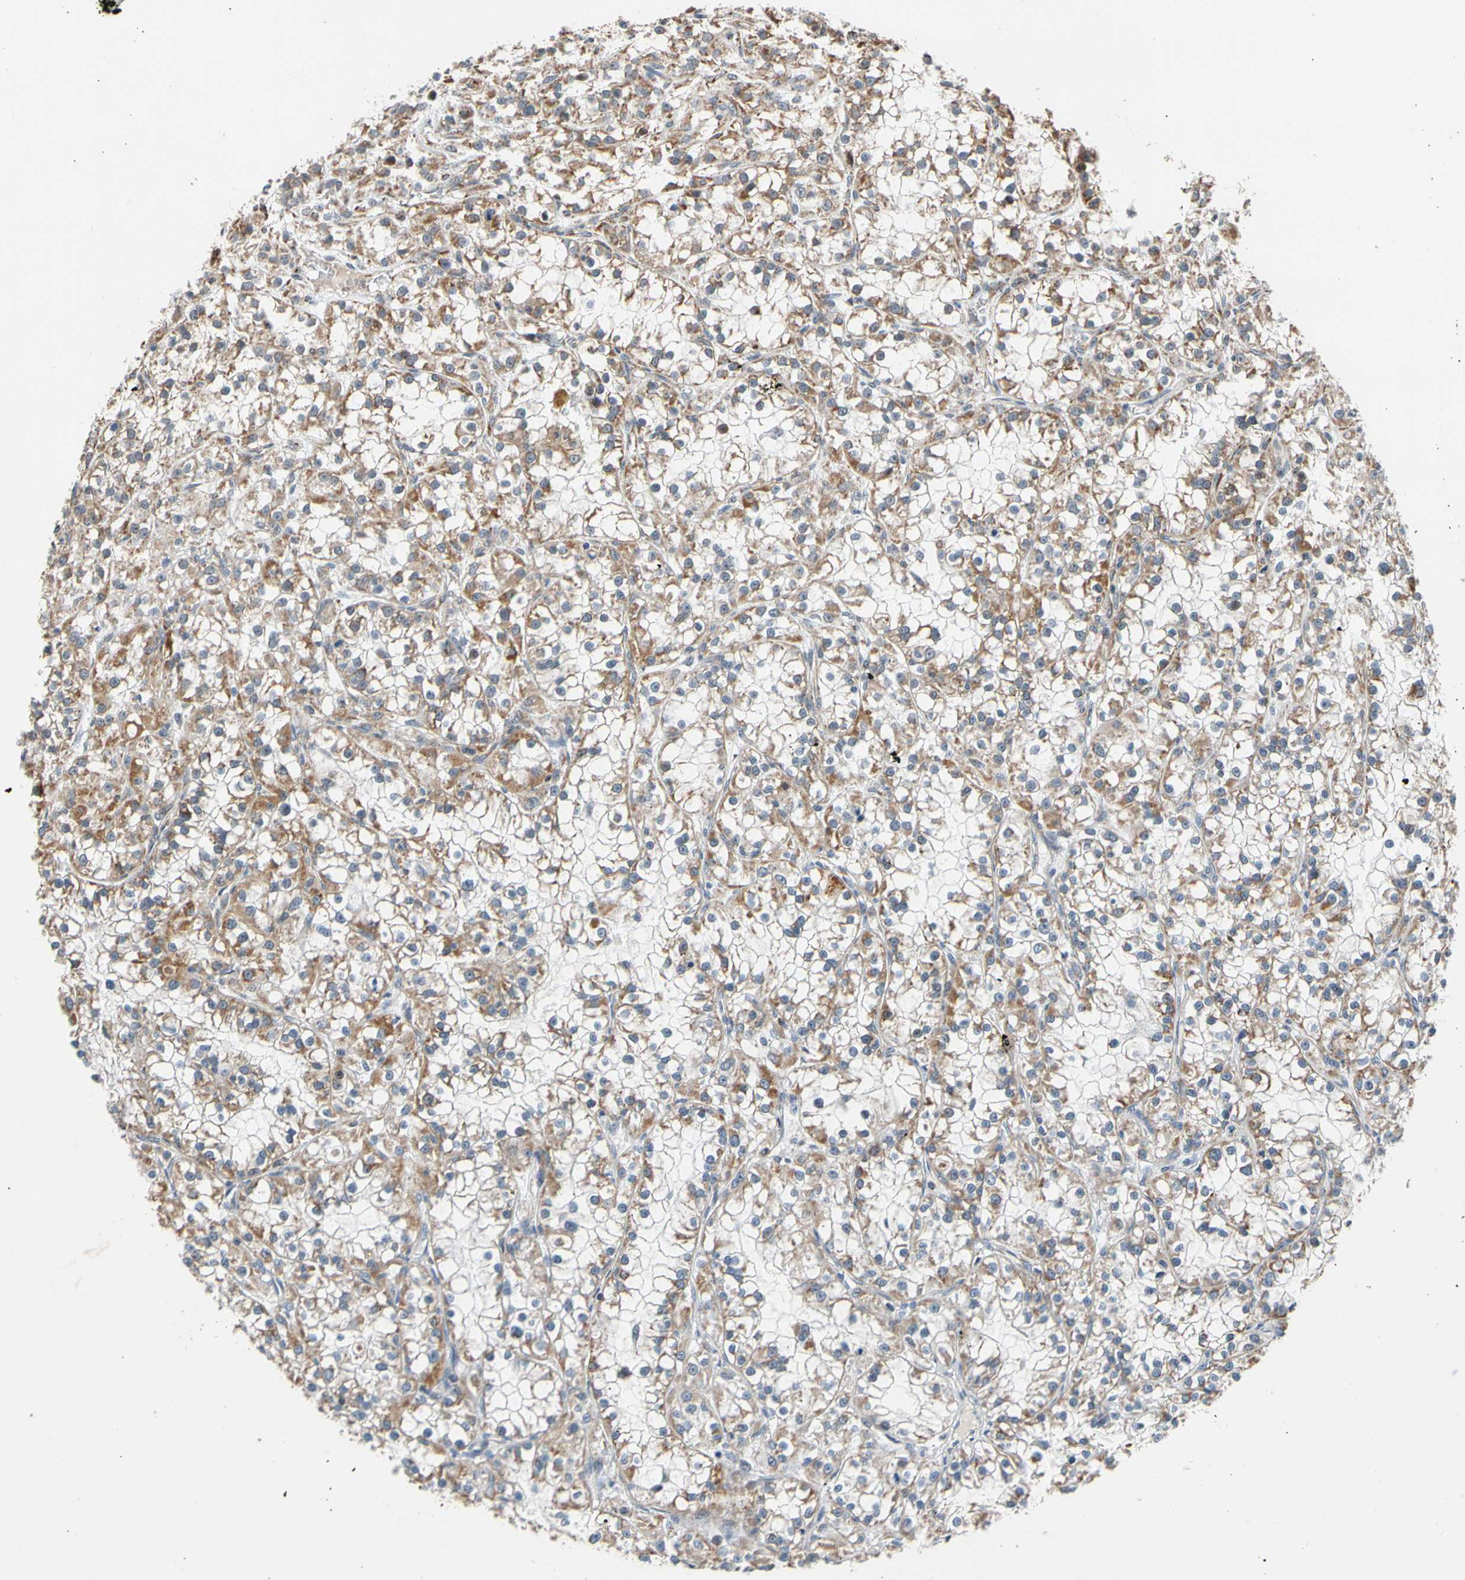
{"staining": {"intensity": "moderate", "quantity": "25%-75%", "location": "cytoplasmic/membranous"}, "tissue": "renal cancer", "cell_type": "Tumor cells", "image_type": "cancer", "snomed": [{"axis": "morphology", "description": "Adenocarcinoma, NOS"}, {"axis": "topography", "description": "Kidney"}], "caption": "DAB (3,3'-diaminobenzidine) immunohistochemical staining of human renal adenocarcinoma reveals moderate cytoplasmic/membranous protein expression in about 25%-75% of tumor cells.", "gene": "KHDC4", "patient": {"sex": "female", "age": 52}}